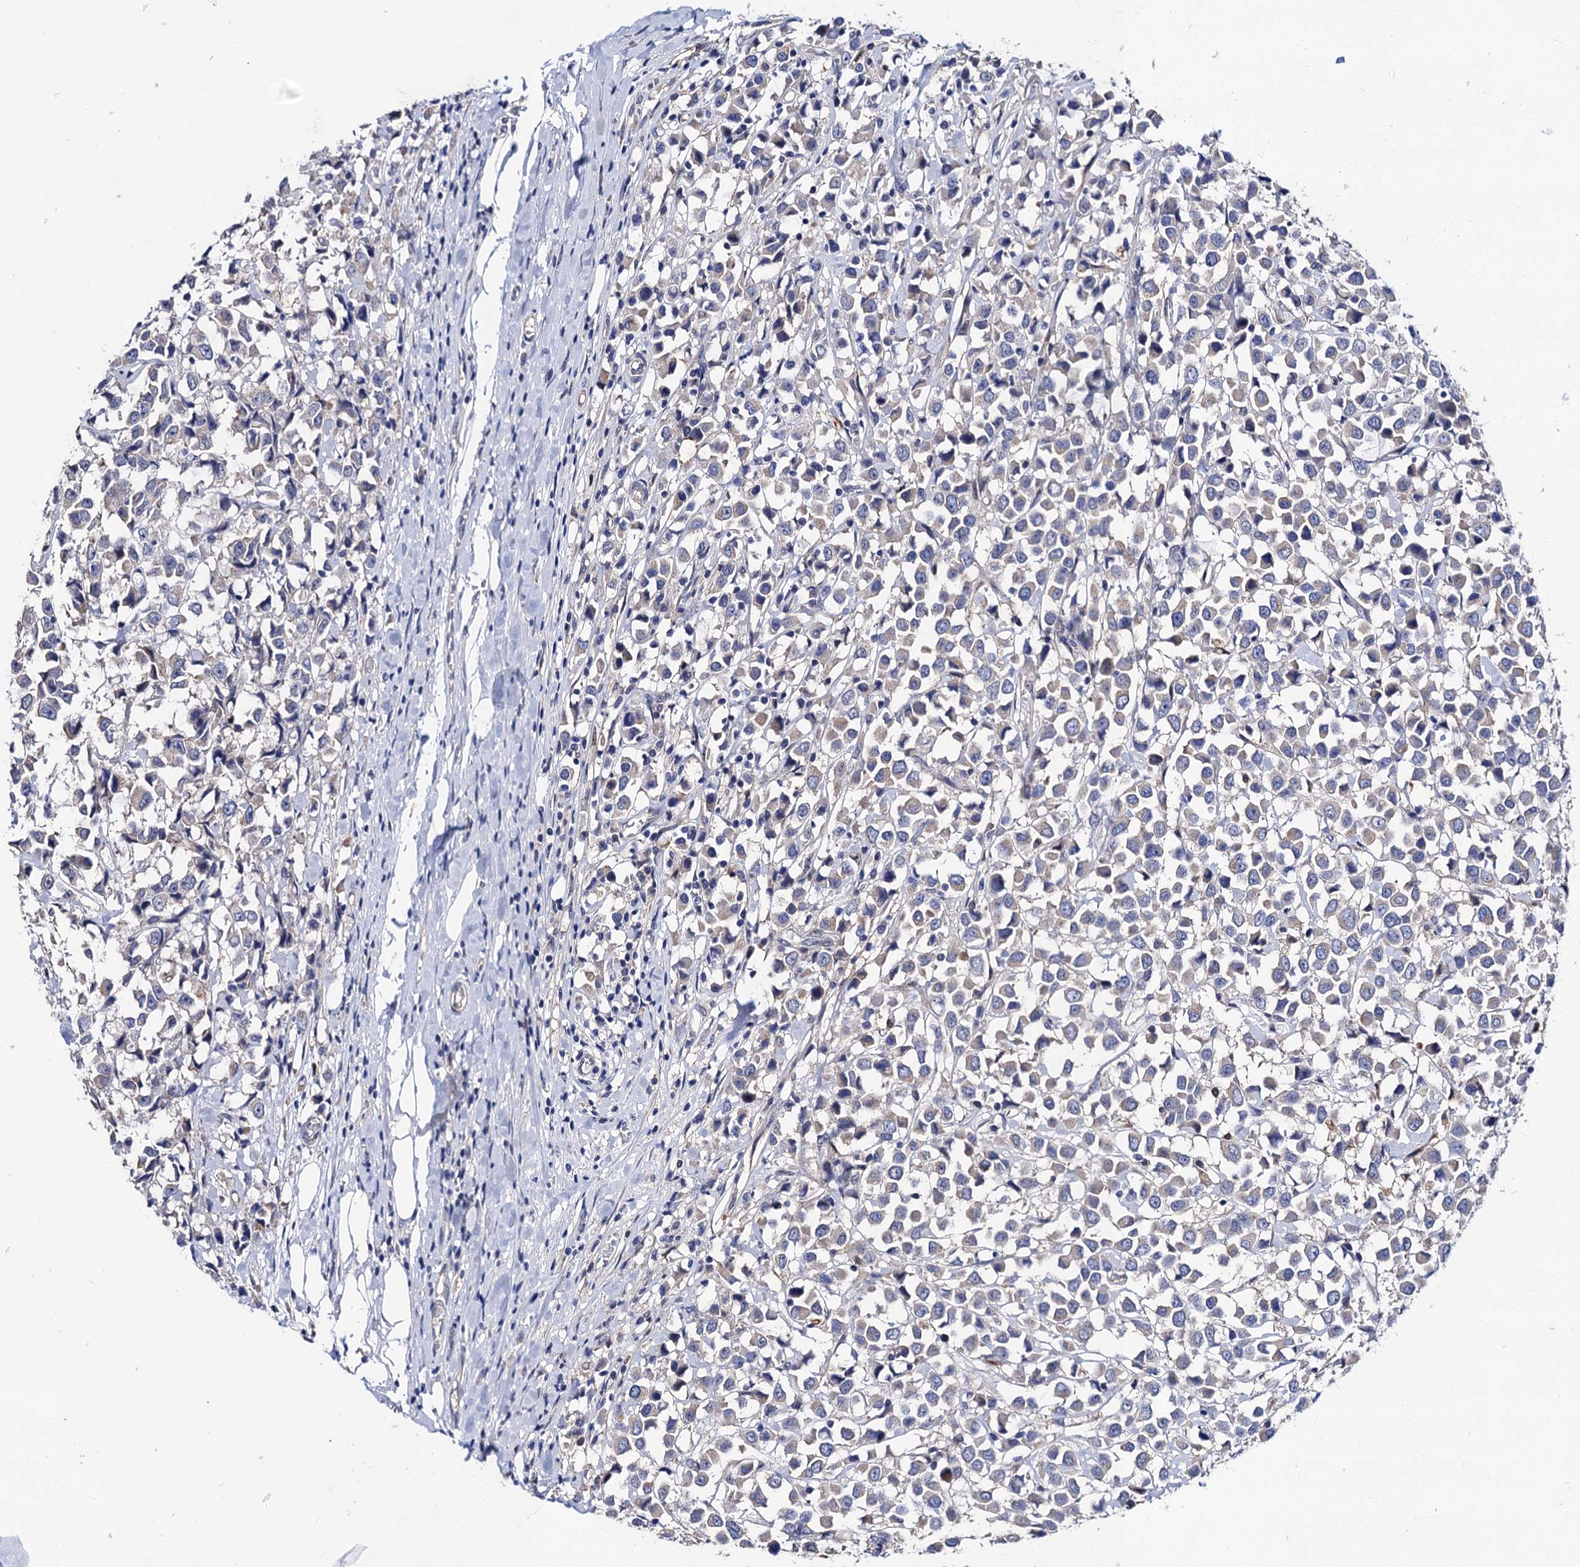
{"staining": {"intensity": "negative", "quantity": "none", "location": "none"}, "tissue": "breast cancer", "cell_type": "Tumor cells", "image_type": "cancer", "snomed": [{"axis": "morphology", "description": "Duct carcinoma"}, {"axis": "topography", "description": "Breast"}], "caption": "DAB immunohistochemical staining of human breast cancer displays no significant positivity in tumor cells.", "gene": "ZDHHC18", "patient": {"sex": "female", "age": 61}}